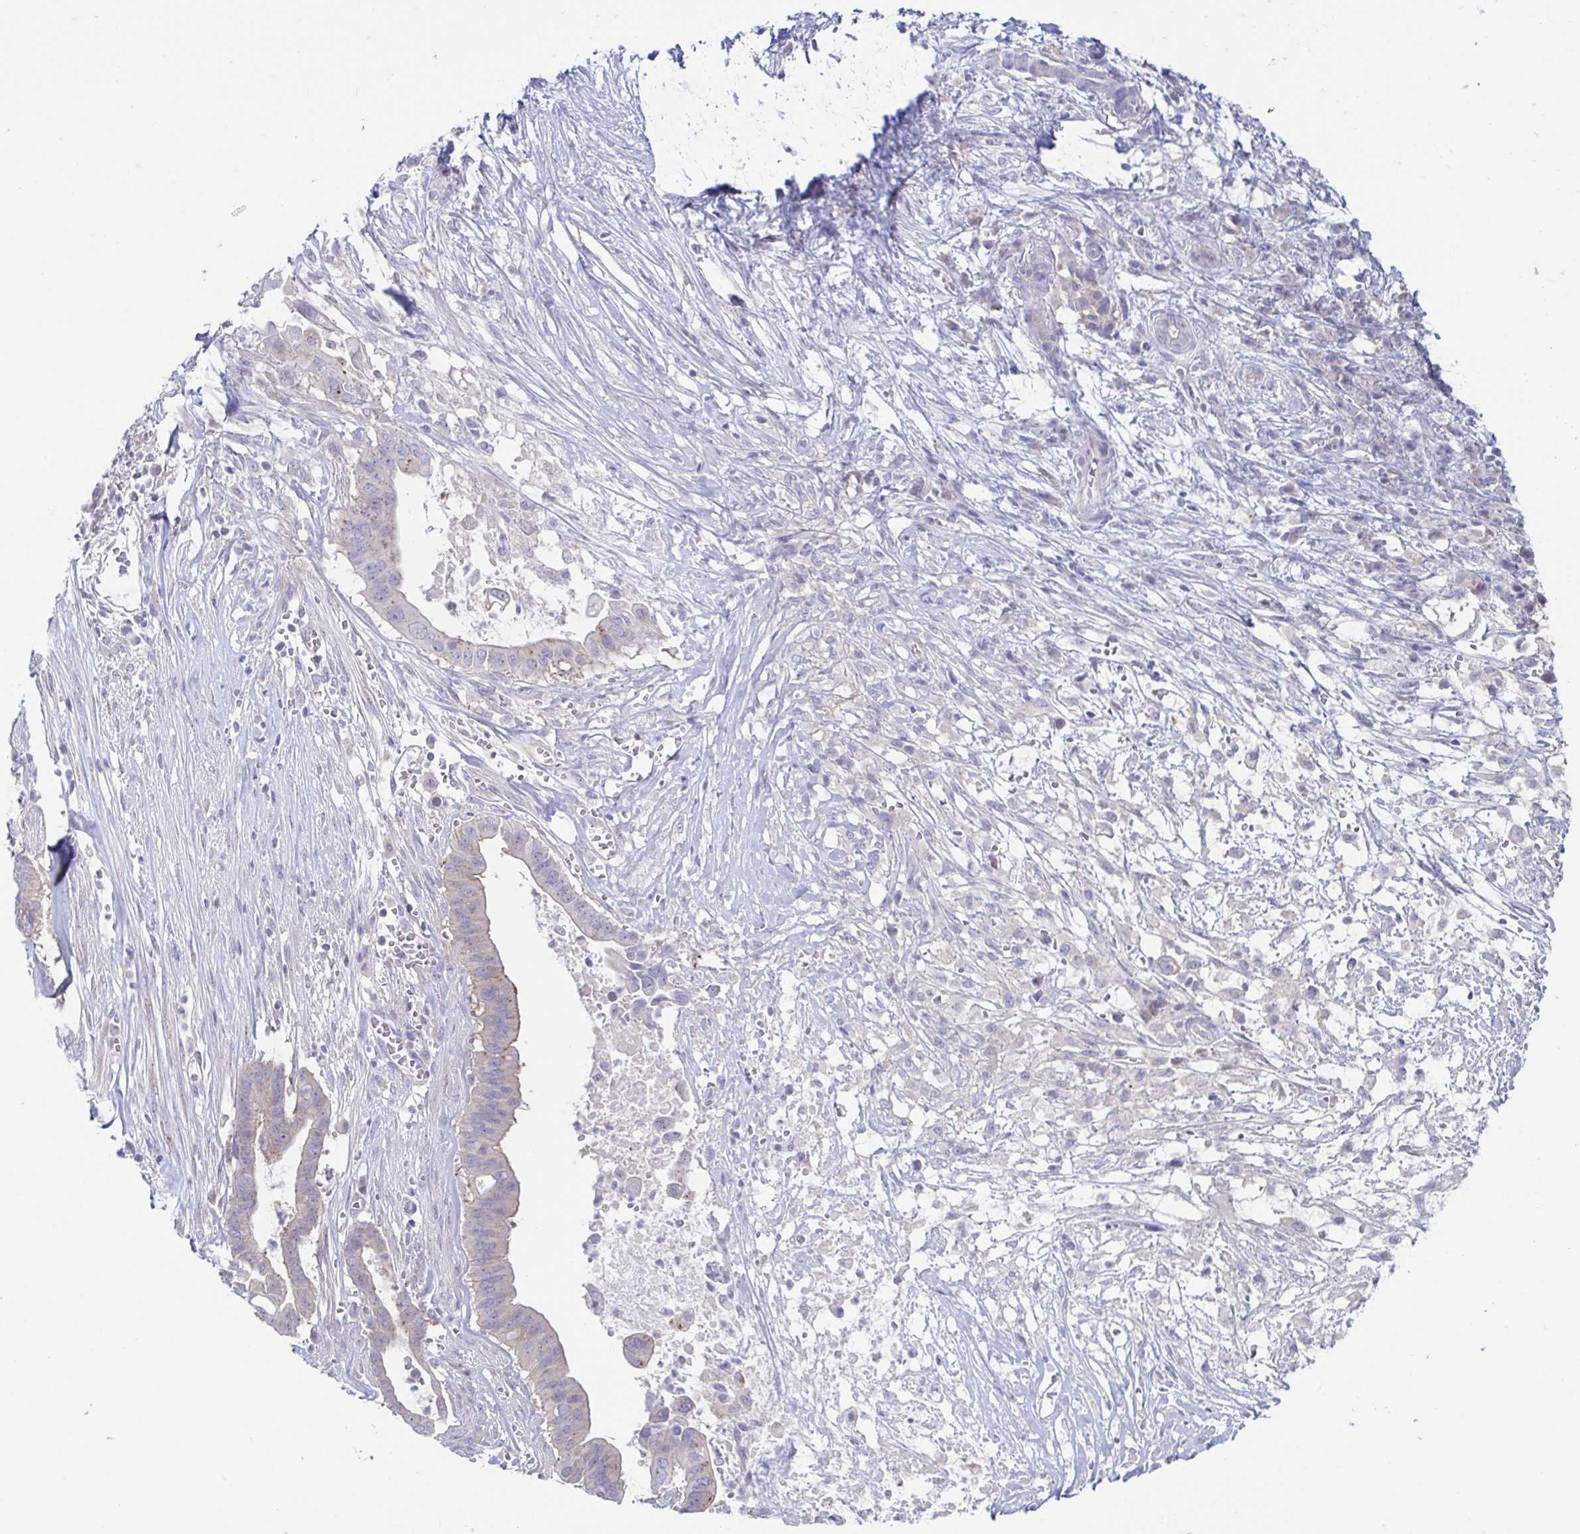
{"staining": {"intensity": "negative", "quantity": "none", "location": "none"}, "tissue": "pancreatic cancer", "cell_type": "Tumor cells", "image_type": "cancer", "snomed": [{"axis": "morphology", "description": "Adenocarcinoma, NOS"}, {"axis": "topography", "description": "Pancreas"}], "caption": "Tumor cells show no significant protein positivity in pancreatic cancer (adenocarcinoma).", "gene": "HTR2A", "patient": {"sex": "male", "age": 61}}